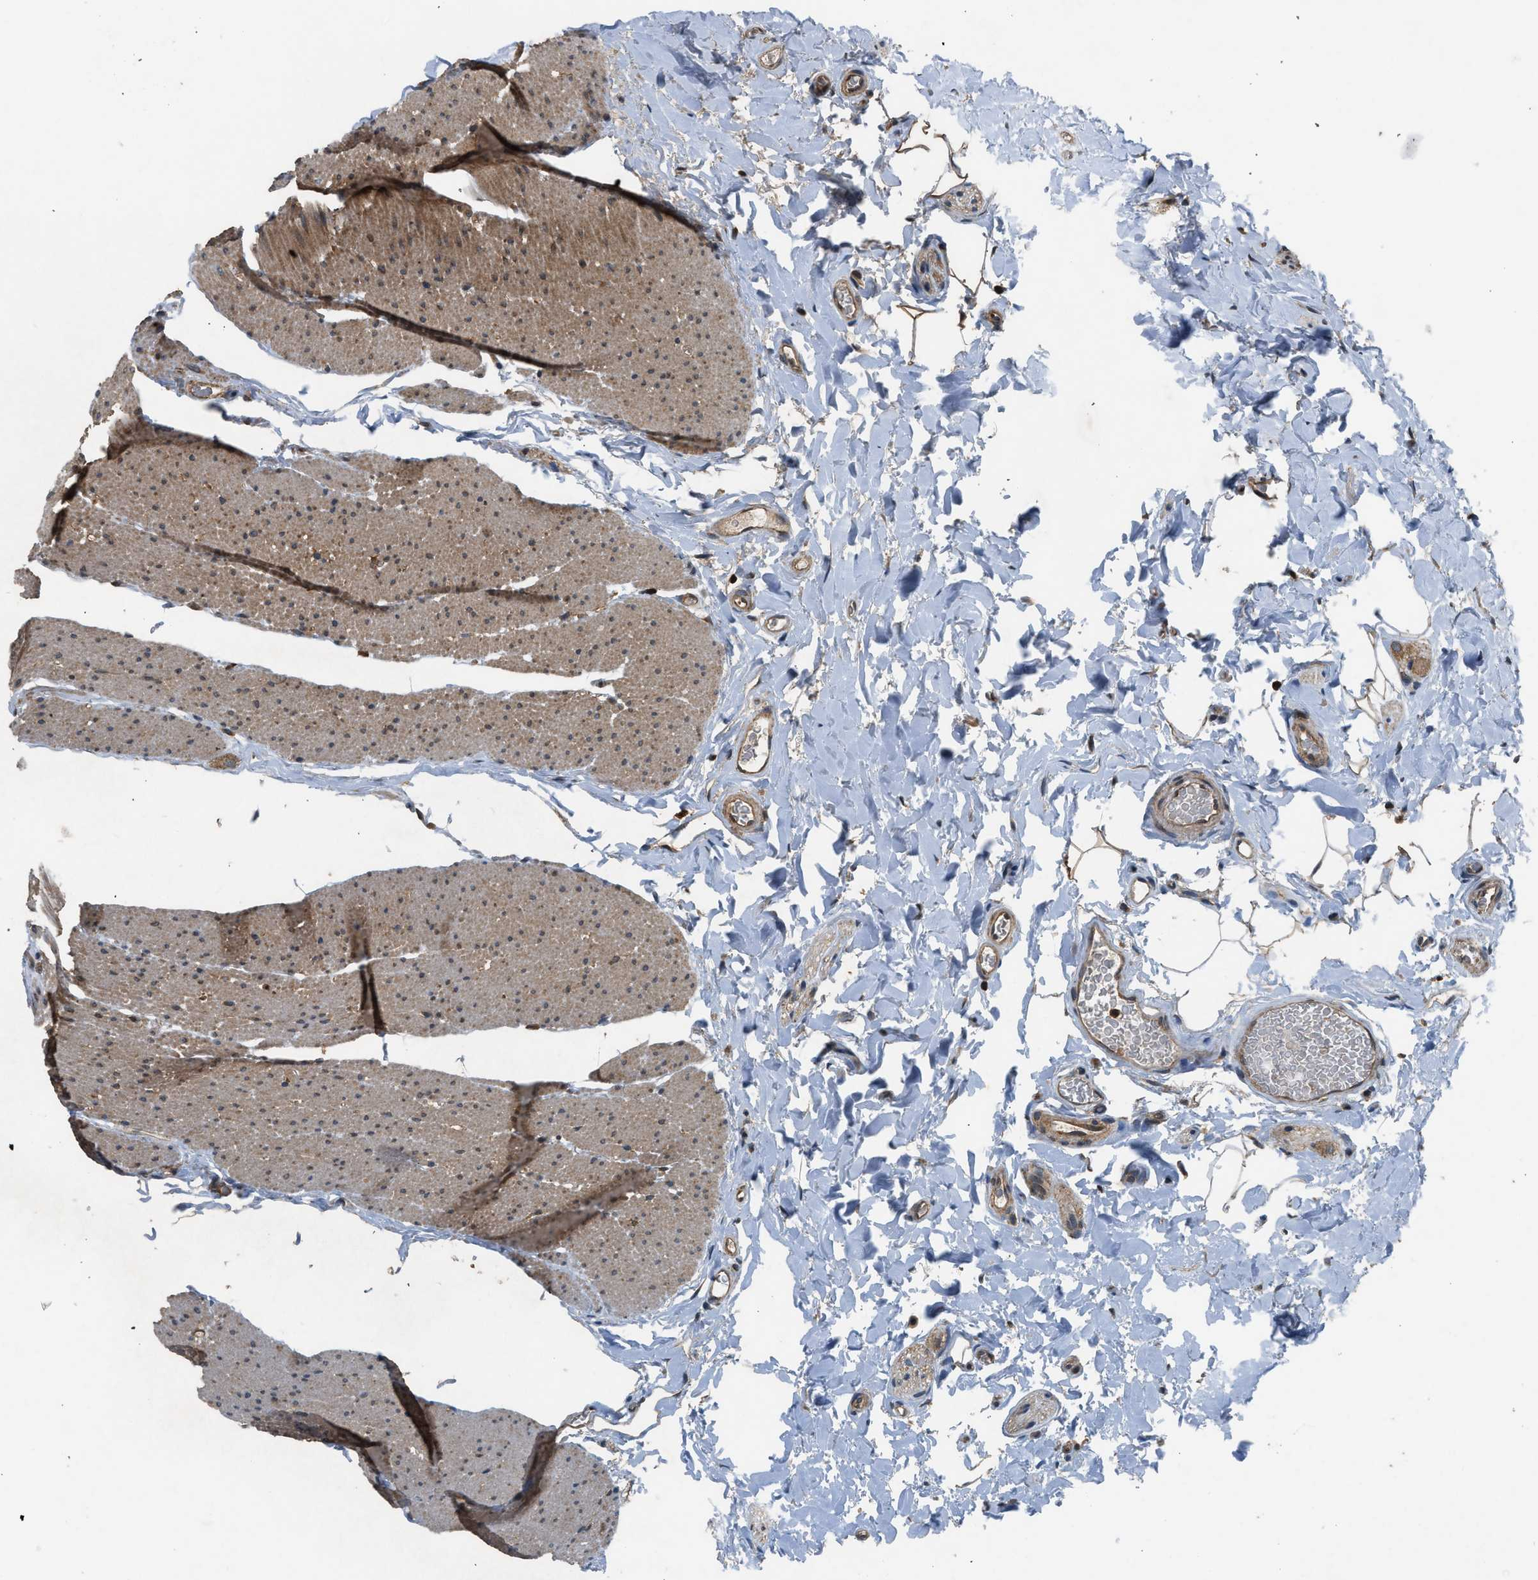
{"staining": {"intensity": "moderate", "quantity": ">75%", "location": "cytoplasmic/membranous"}, "tissue": "colon", "cell_type": "Endothelial cells", "image_type": "normal", "snomed": [{"axis": "morphology", "description": "Normal tissue, NOS"}, {"axis": "topography", "description": "Colon"}], "caption": "Benign colon reveals moderate cytoplasmic/membranous positivity in approximately >75% of endothelial cells (DAB IHC, brown staining for protein, blue staining for nuclei)..", "gene": "OXSR1", "patient": {"sex": "female", "age": 80}}